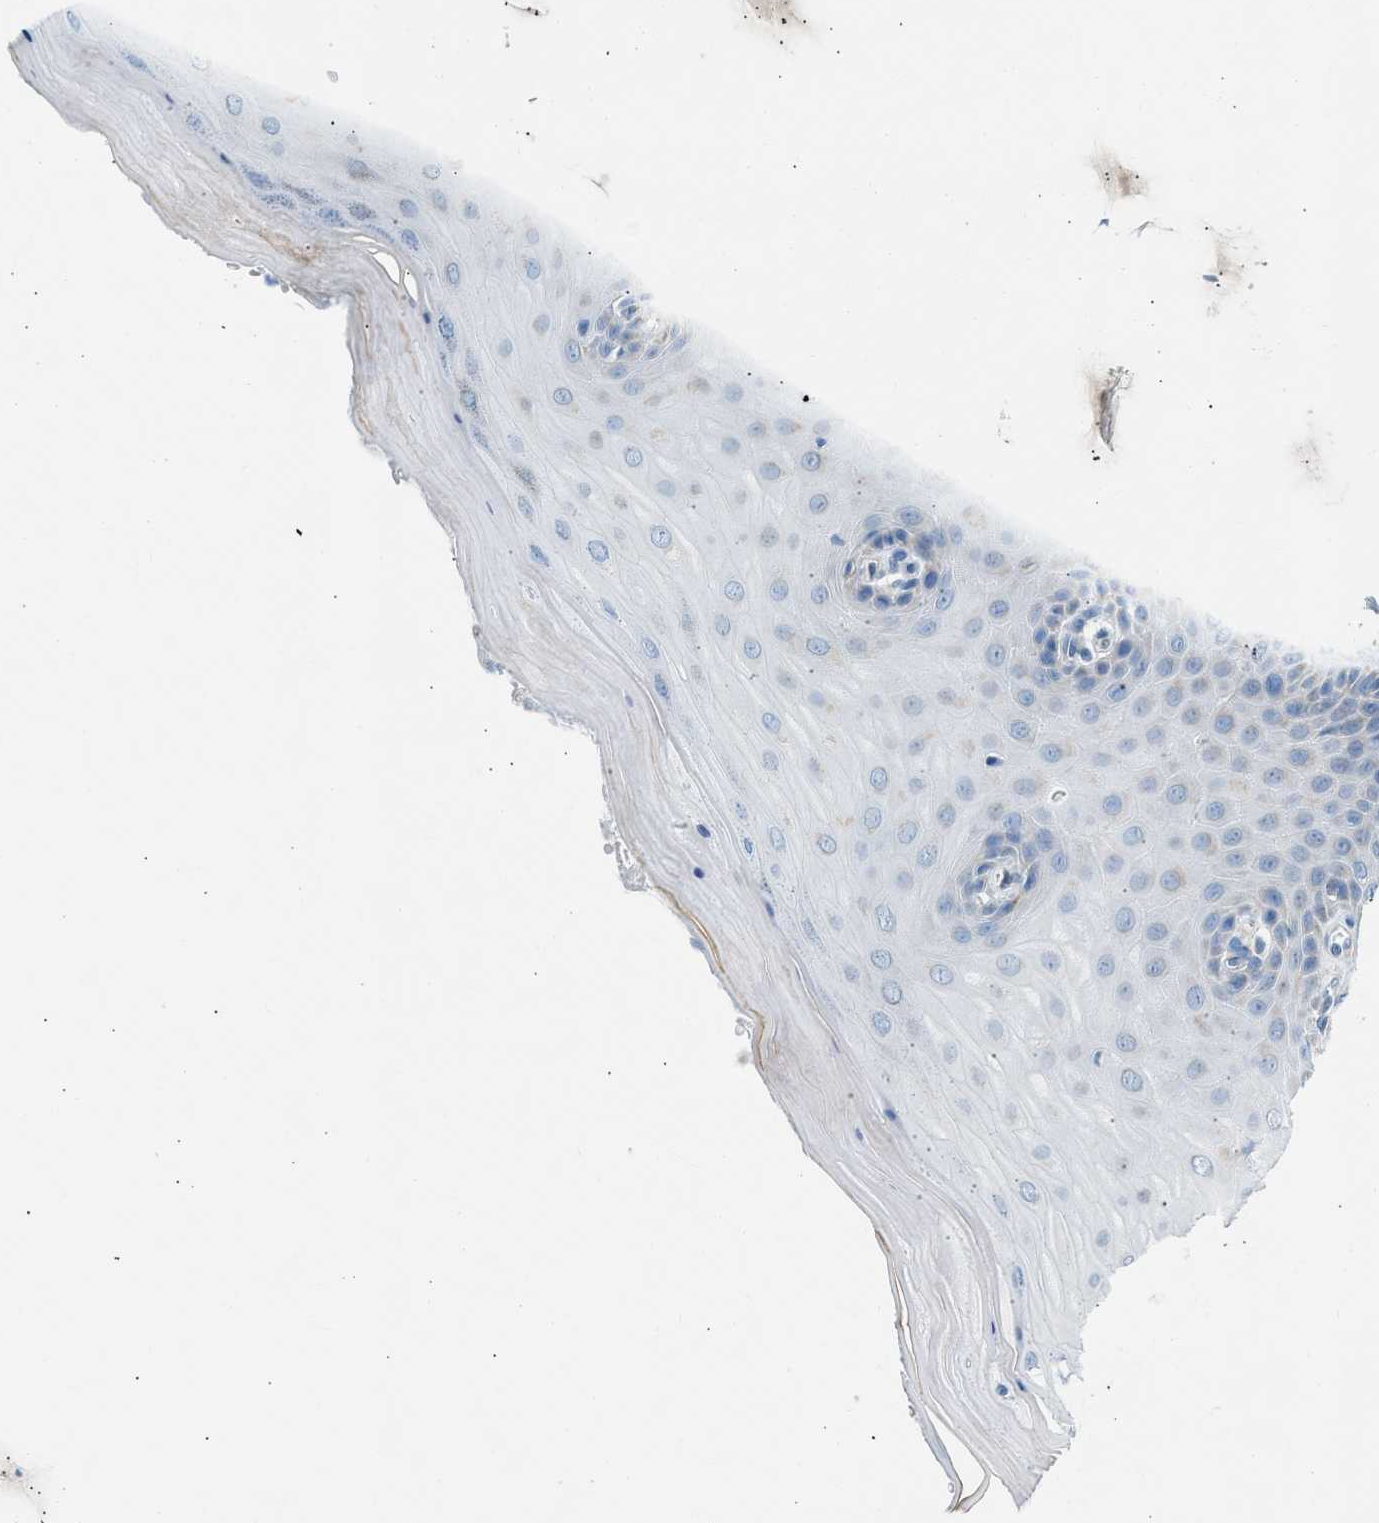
{"staining": {"intensity": "weak", "quantity": "<25%", "location": "cytoplasmic/membranous"}, "tissue": "cervix", "cell_type": "Glandular cells", "image_type": "normal", "snomed": [{"axis": "morphology", "description": "Normal tissue, NOS"}, {"axis": "topography", "description": "Cervix"}], "caption": "Protein analysis of unremarkable cervix reveals no significant positivity in glandular cells. Nuclei are stained in blue.", "gene": "NDUFS8", "patient": {"sex": "female", "age": 55}}